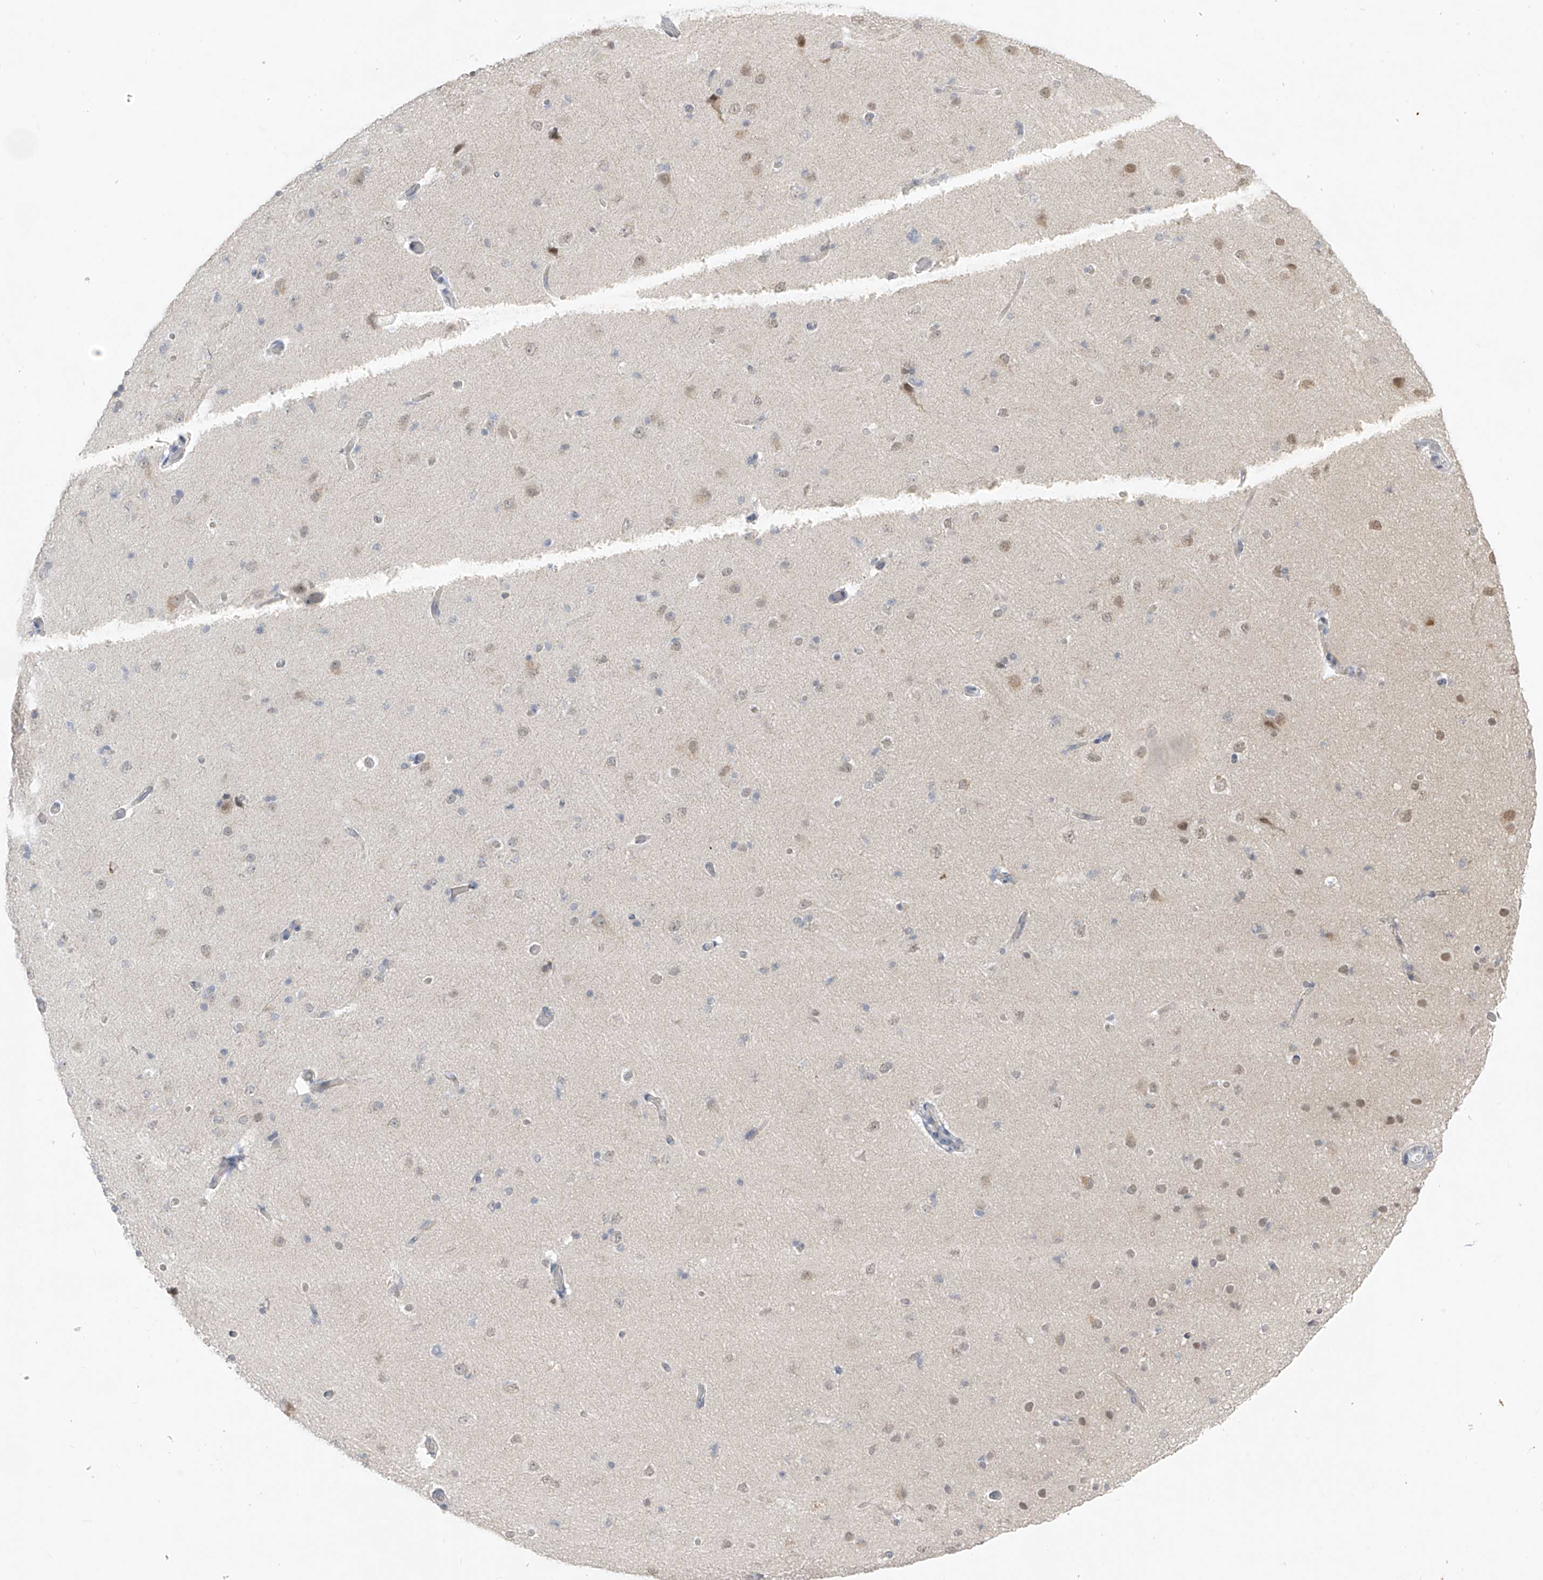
{"staining": {"intensity": "weak", "quantity": "25%-75%", "location": "cytoplasmic/membranous"}, "tissue": "cerebral cortex", "cell_type": "Endothelial cells", "image_type": "normal", "snomed": [{"axis": "morphology", "description": "Normal tissue, NOS"}, {"axis": "topography", "description": "Cerebral cortex"}], "caption": "Immunohistochemistry (IHC) of unremarkable human cerebral cortex reveals low levels of weak cytoplasmic/membranous expression in about 25%-75% of endothelial cells. (Brightfield microscopy of DAB IHC at high magnification).", "gene": "DYRK1B", "patient": {"sex": "male", "age": 34}}